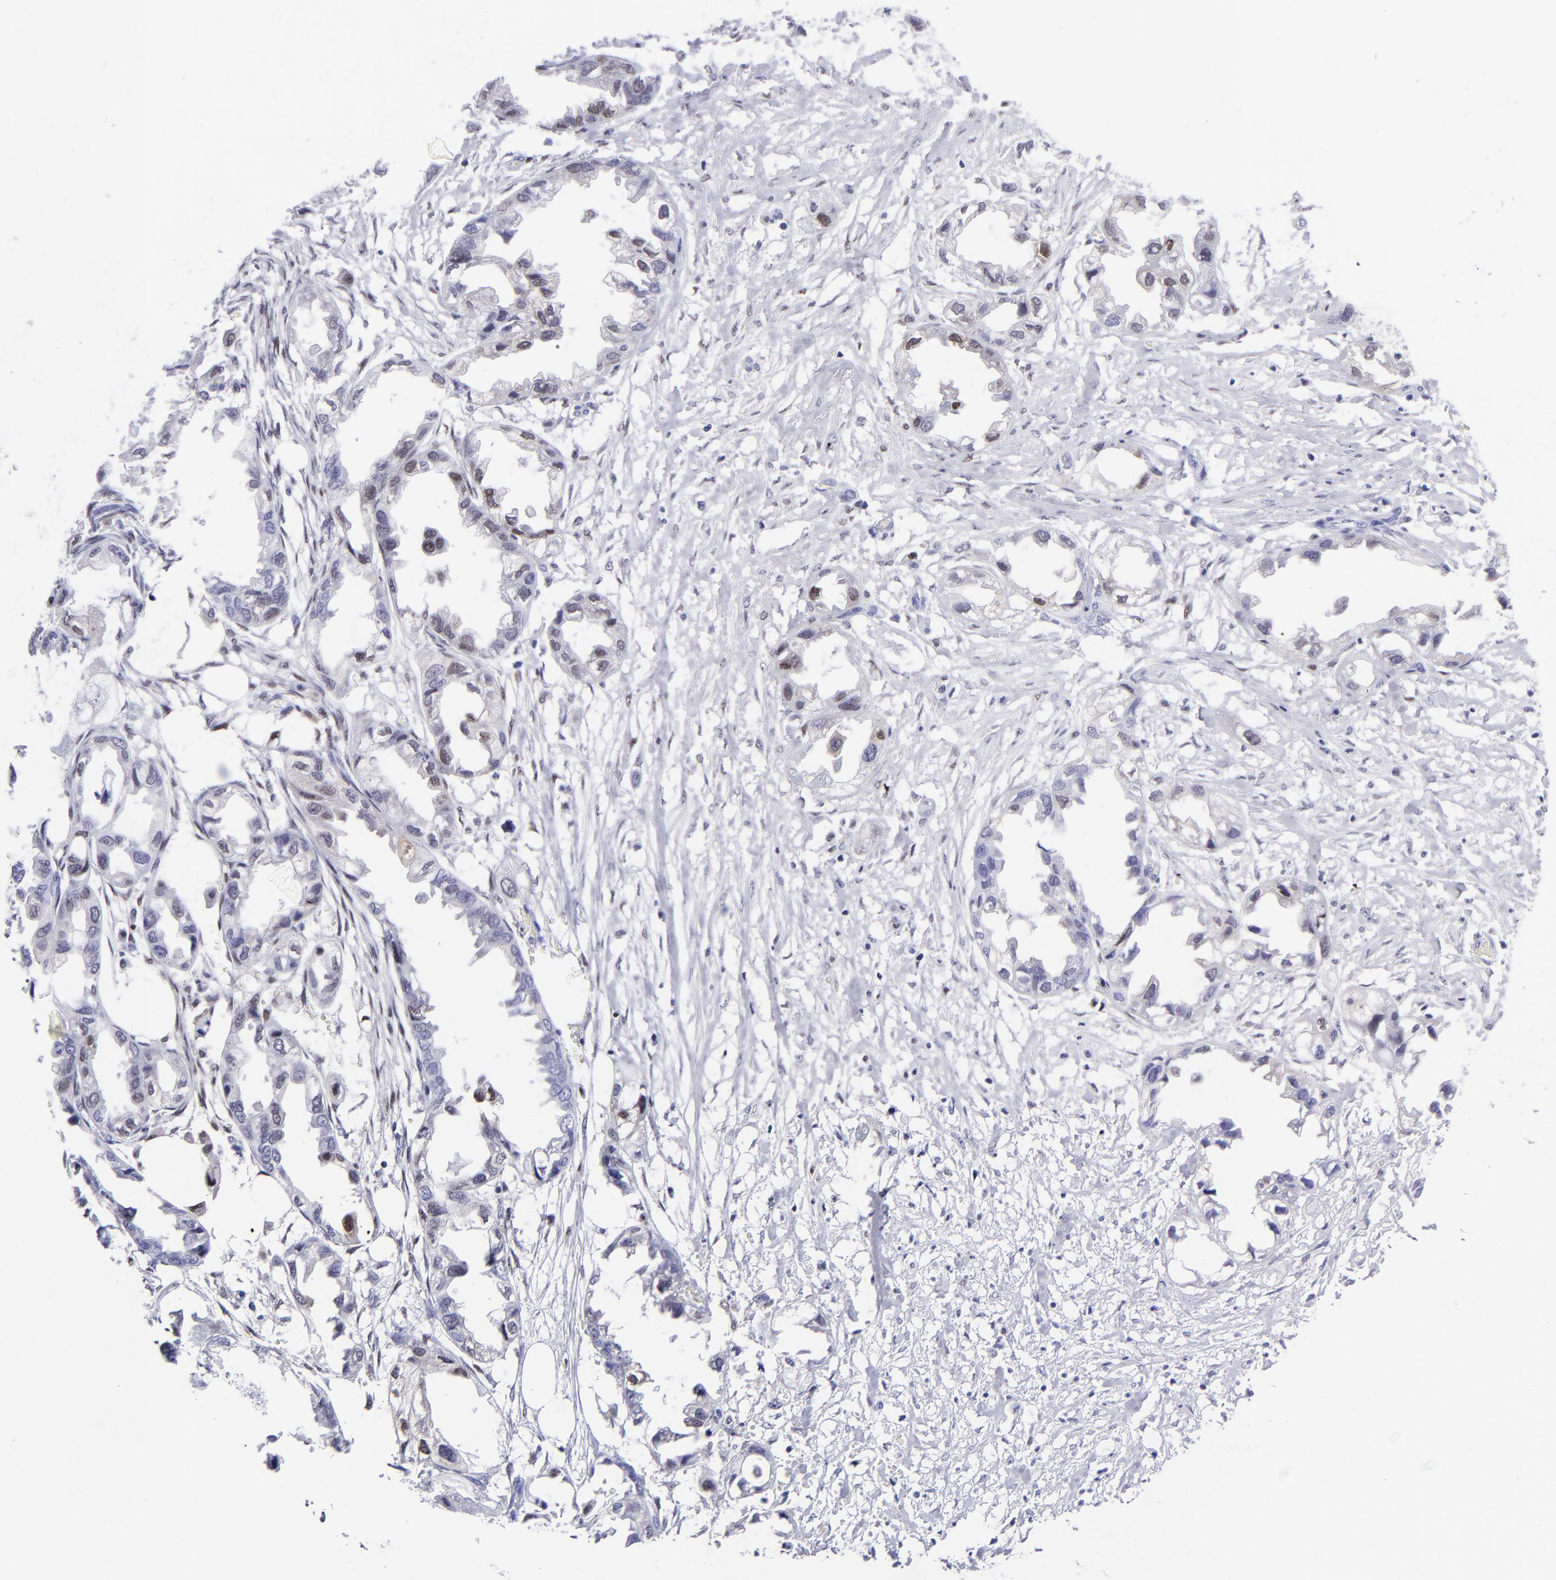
{"staining": {"intensity": "weak", "quantity": "<25%", "location": "nuclear"}, "tissue": "endometrial cancer", "cell_type": "Tumor cells", "image_type": "cancer", "snomed": [{"axis": "morphology", "description": "Adenocarcinoma, NOS"}, {"axis": "topography", "description": "Endometrium"}], "caption": "Human adenocarcinoma (endometrial) stained for a protein using immunohistochemistry (IHC) displays no positivity in tumor cells.", "gene": "MITF", "patient": {"sex": "female", "age": 67}}